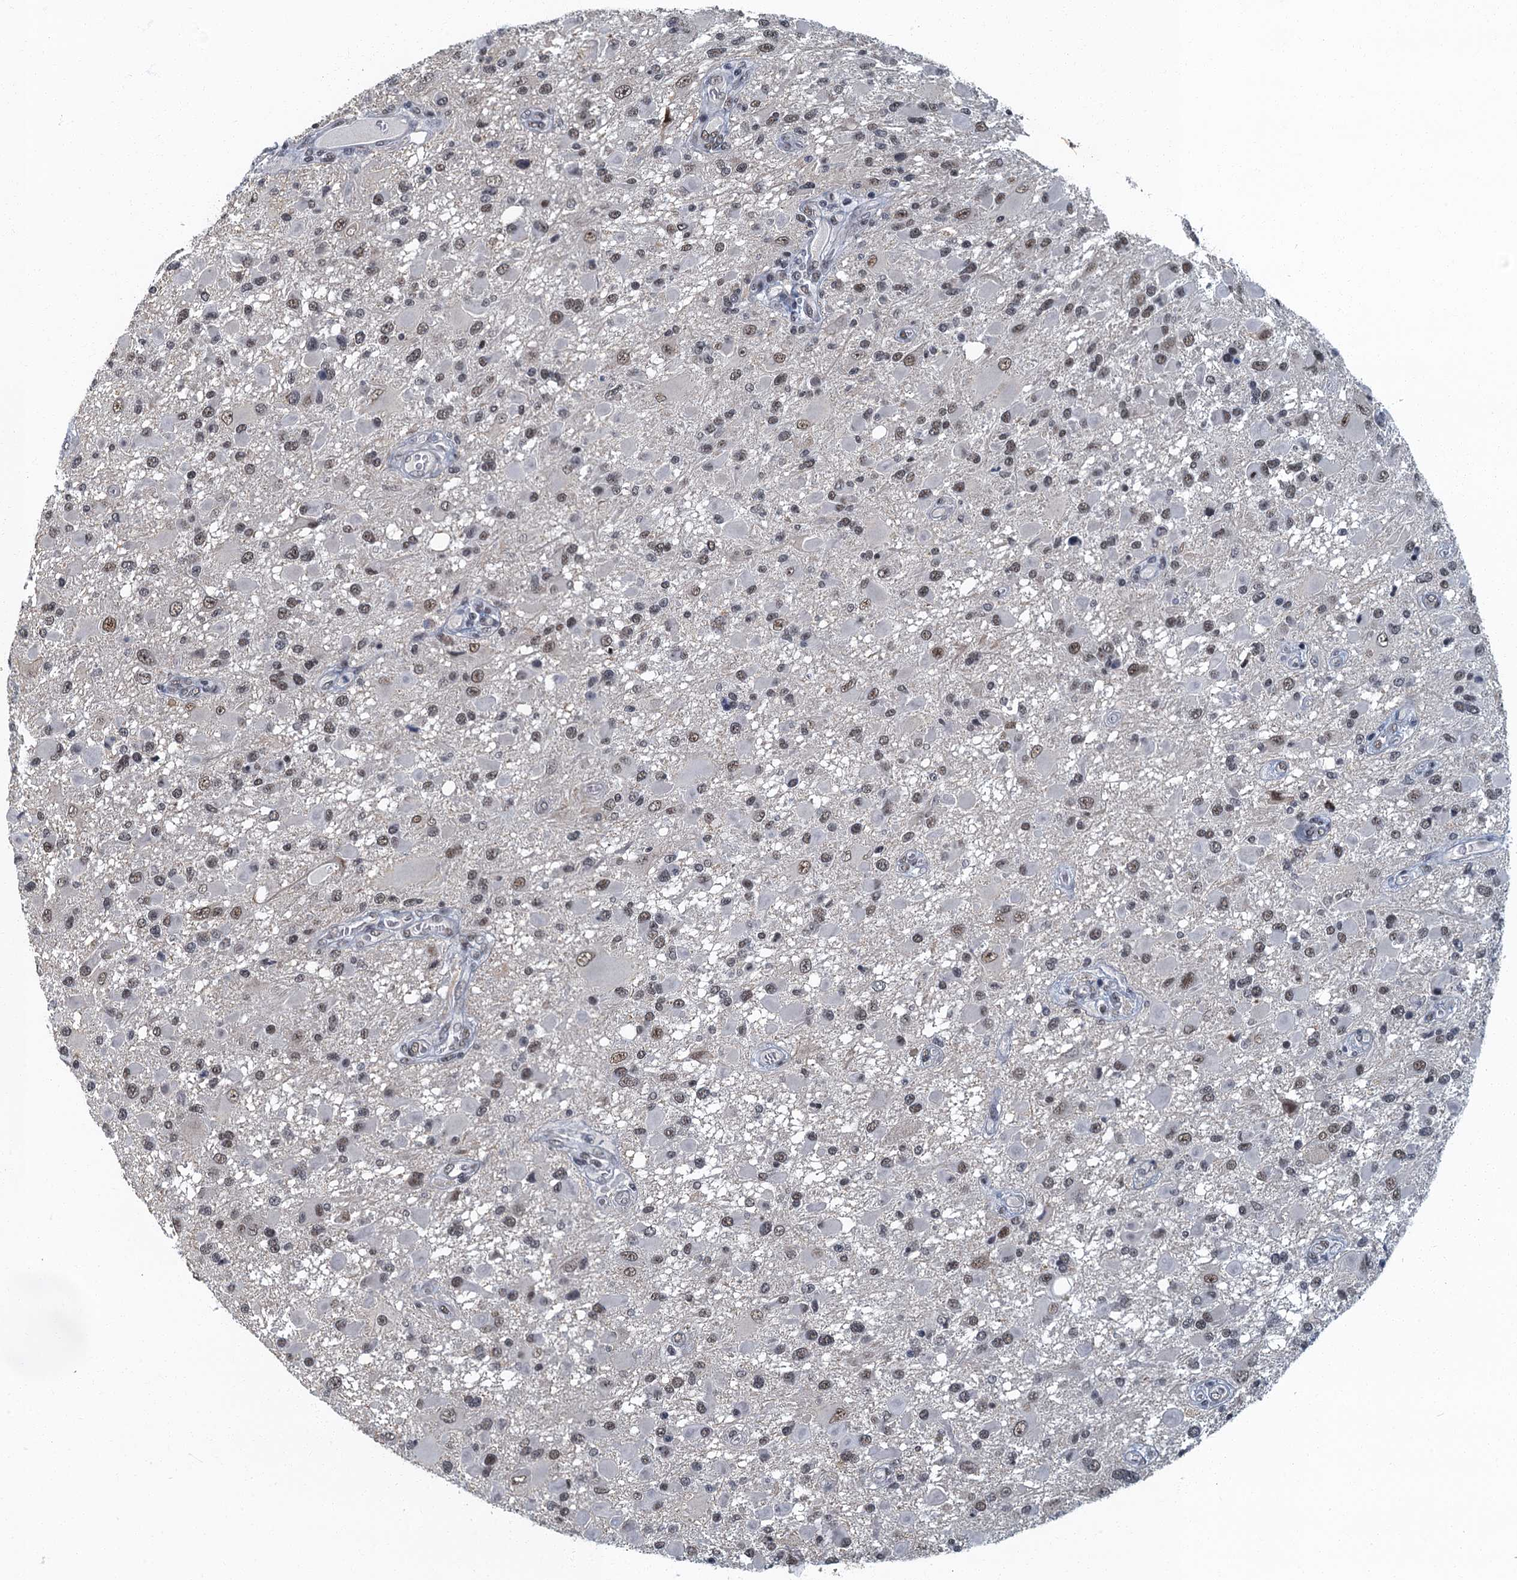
{"staining": {"intensity": "moderate", "quantity": ">75%", "location": "nuclear"}, "tissue": "glioma", "cell_type": "Tumor cells", "image_type": "cancer", "snomed": [{"axis": "morphology", "description": "Glioma, malignant, High grade"}, {"axis": "topography", "description": "Brain"}], "caption": "High-magnification brightfield microscopy of glioma stained with DAB (brown) and counterstained with hematoxylin (blue). tumor cells exhibit moderate nuclear staining is present in about>75% of cells.", "gene": "GADL1", "patient": {"sex": "male", "age": 53}}